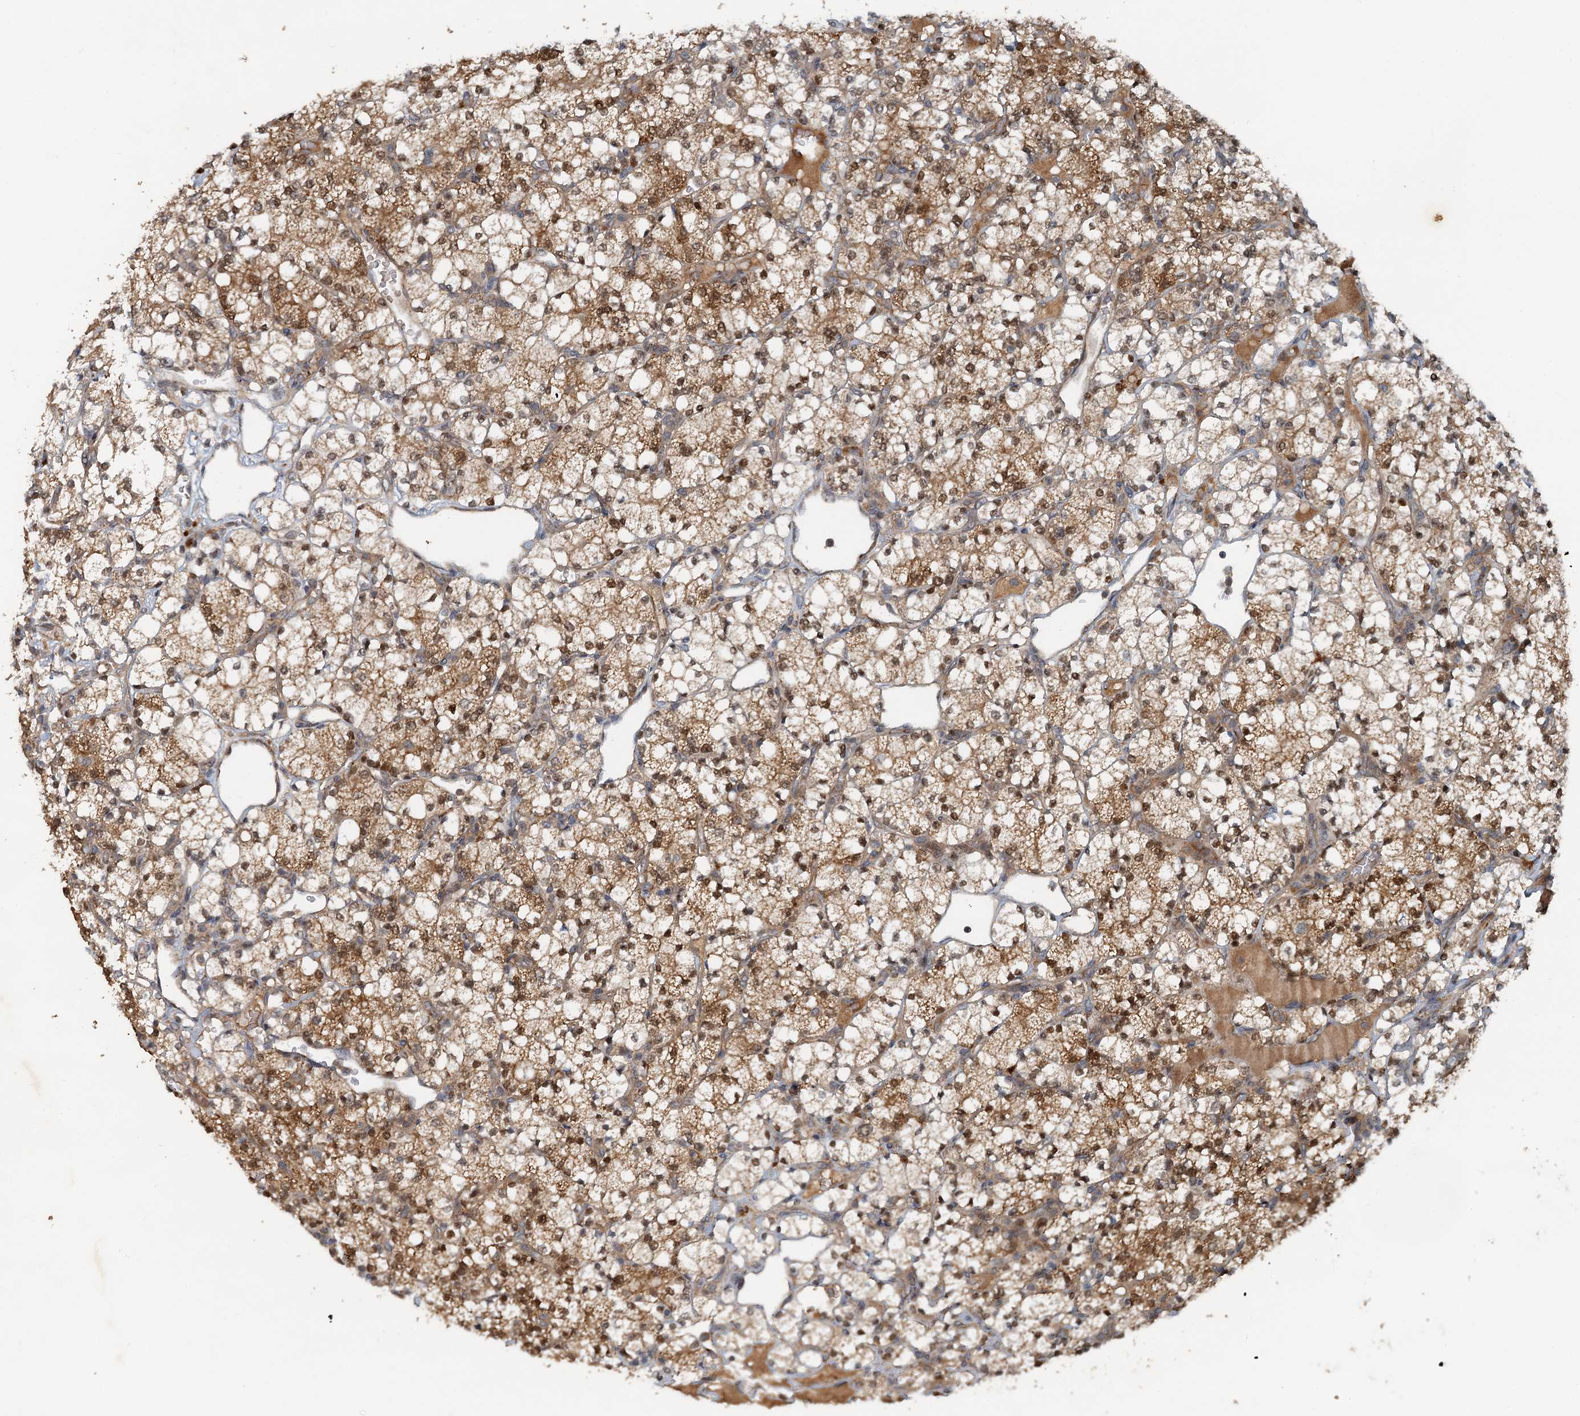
{"staining": {"intensity": "moderate", "quantity": ">75%", "location": "cytoplasmic/membranous,nuclear"}, "tissue": "renal cancer", "cell_type": "Tumor cells", "image_type": "cancer", "snomed": [{"axis": "morphology", "description": "Adenocarcinoma, NOS"}, {"axis": "topography", "description": "Kidney"}], "caption": "DAB (3,3'-diaminobenzidine) immunohistochemical staining of renal cancer (adenocarcinoma) exhibits moderate cytoplasmic/membranous and nuclear protein positivity in about >75% of tumor cells.", "gene": "CEP68", "patient": {"sex": "male", "age": 77}}